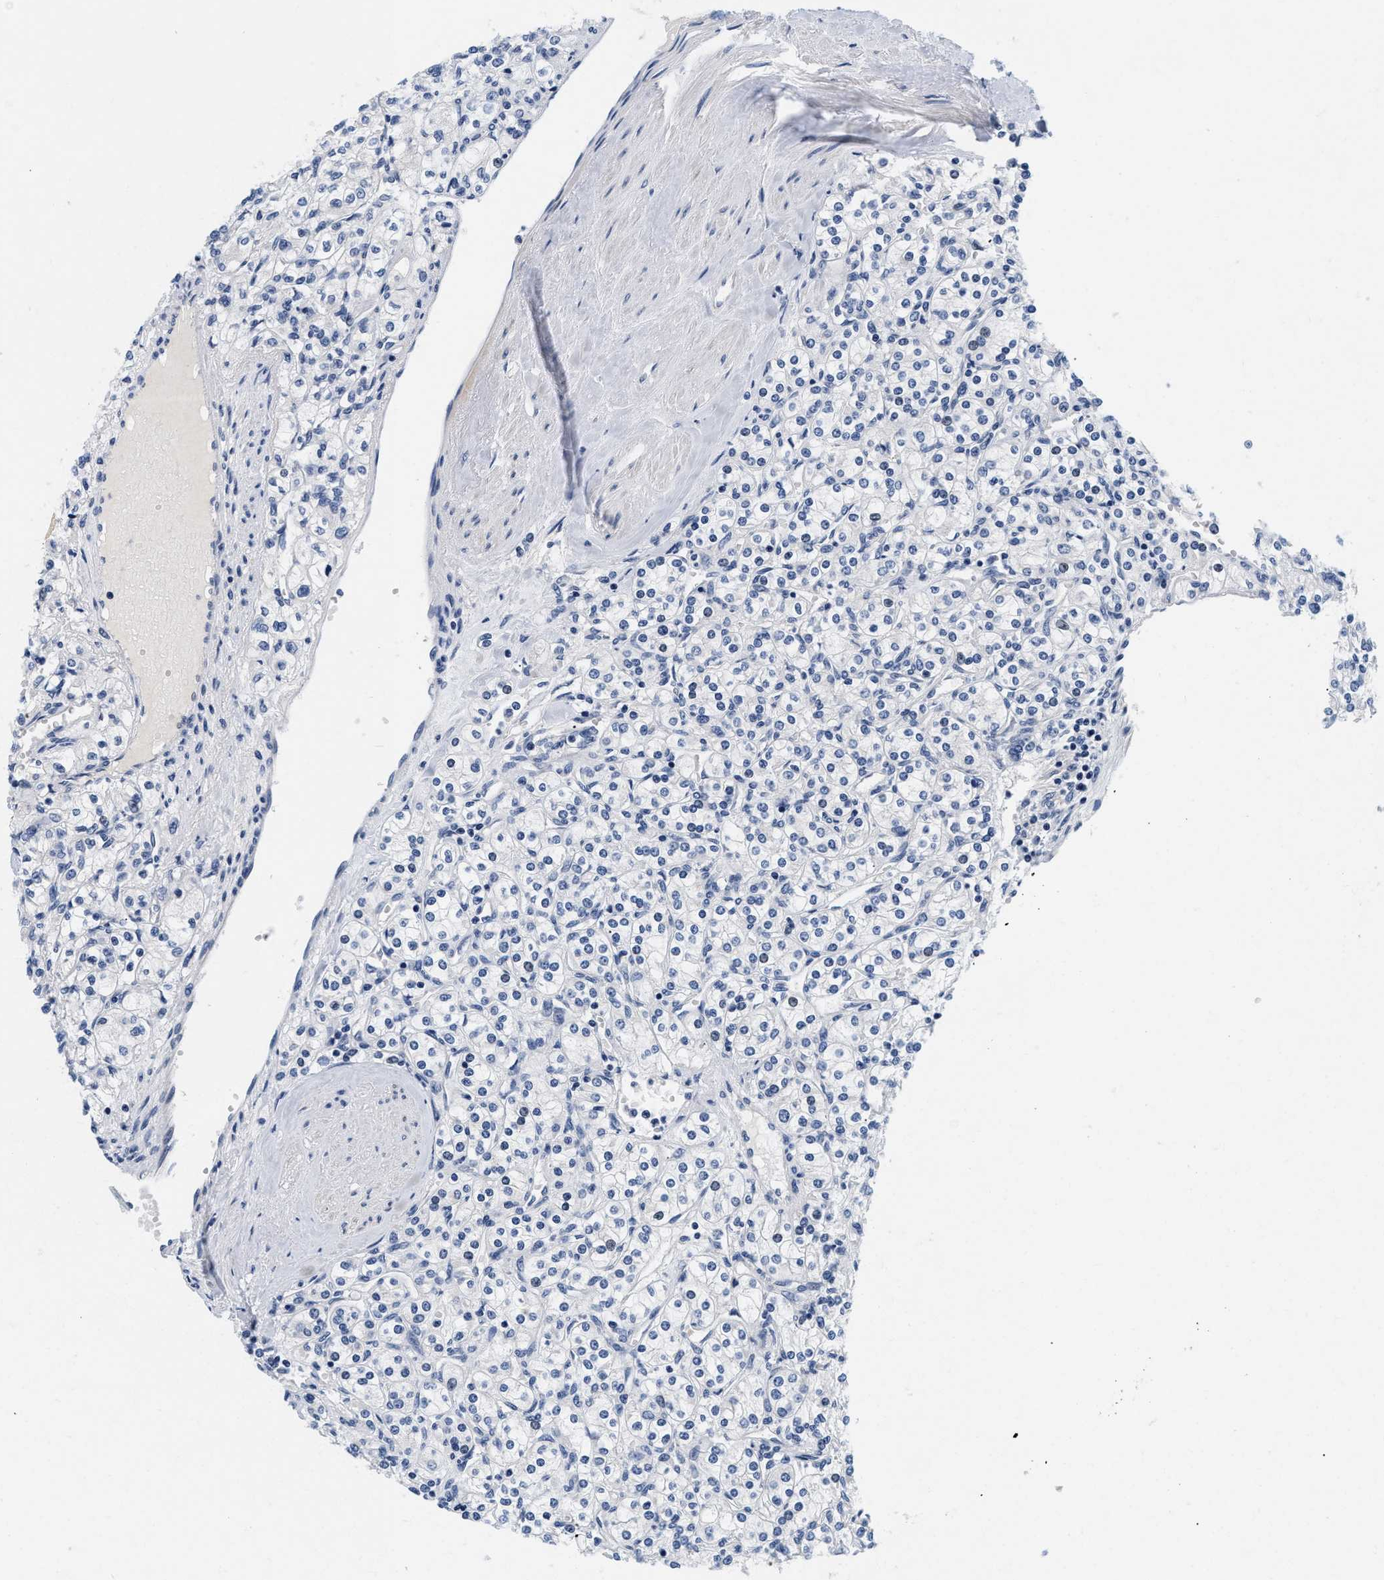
{"staining": {"intensity": "negative", "quantity": "none", "location": "none"}, "tissue": "renal cancer", "cell_type": "Tumor cells", "image_type": "cancer", "snomed": [{"axis": "morphology", "description": "Adenocarcinoma, NOS"}, {"axis": "topography", "description": "Kidney"}], "caption": "A micrograph of renal cancer (adenocarcinoma) stained for a protein exhibits no brown staining in tumor cells. (DAB (3,3'-diaminobenzidine) immunohistochemistry with hematoxylin counter stain).", "gene": "PDP1", "patient": {"sex": "male", "age": 77}}